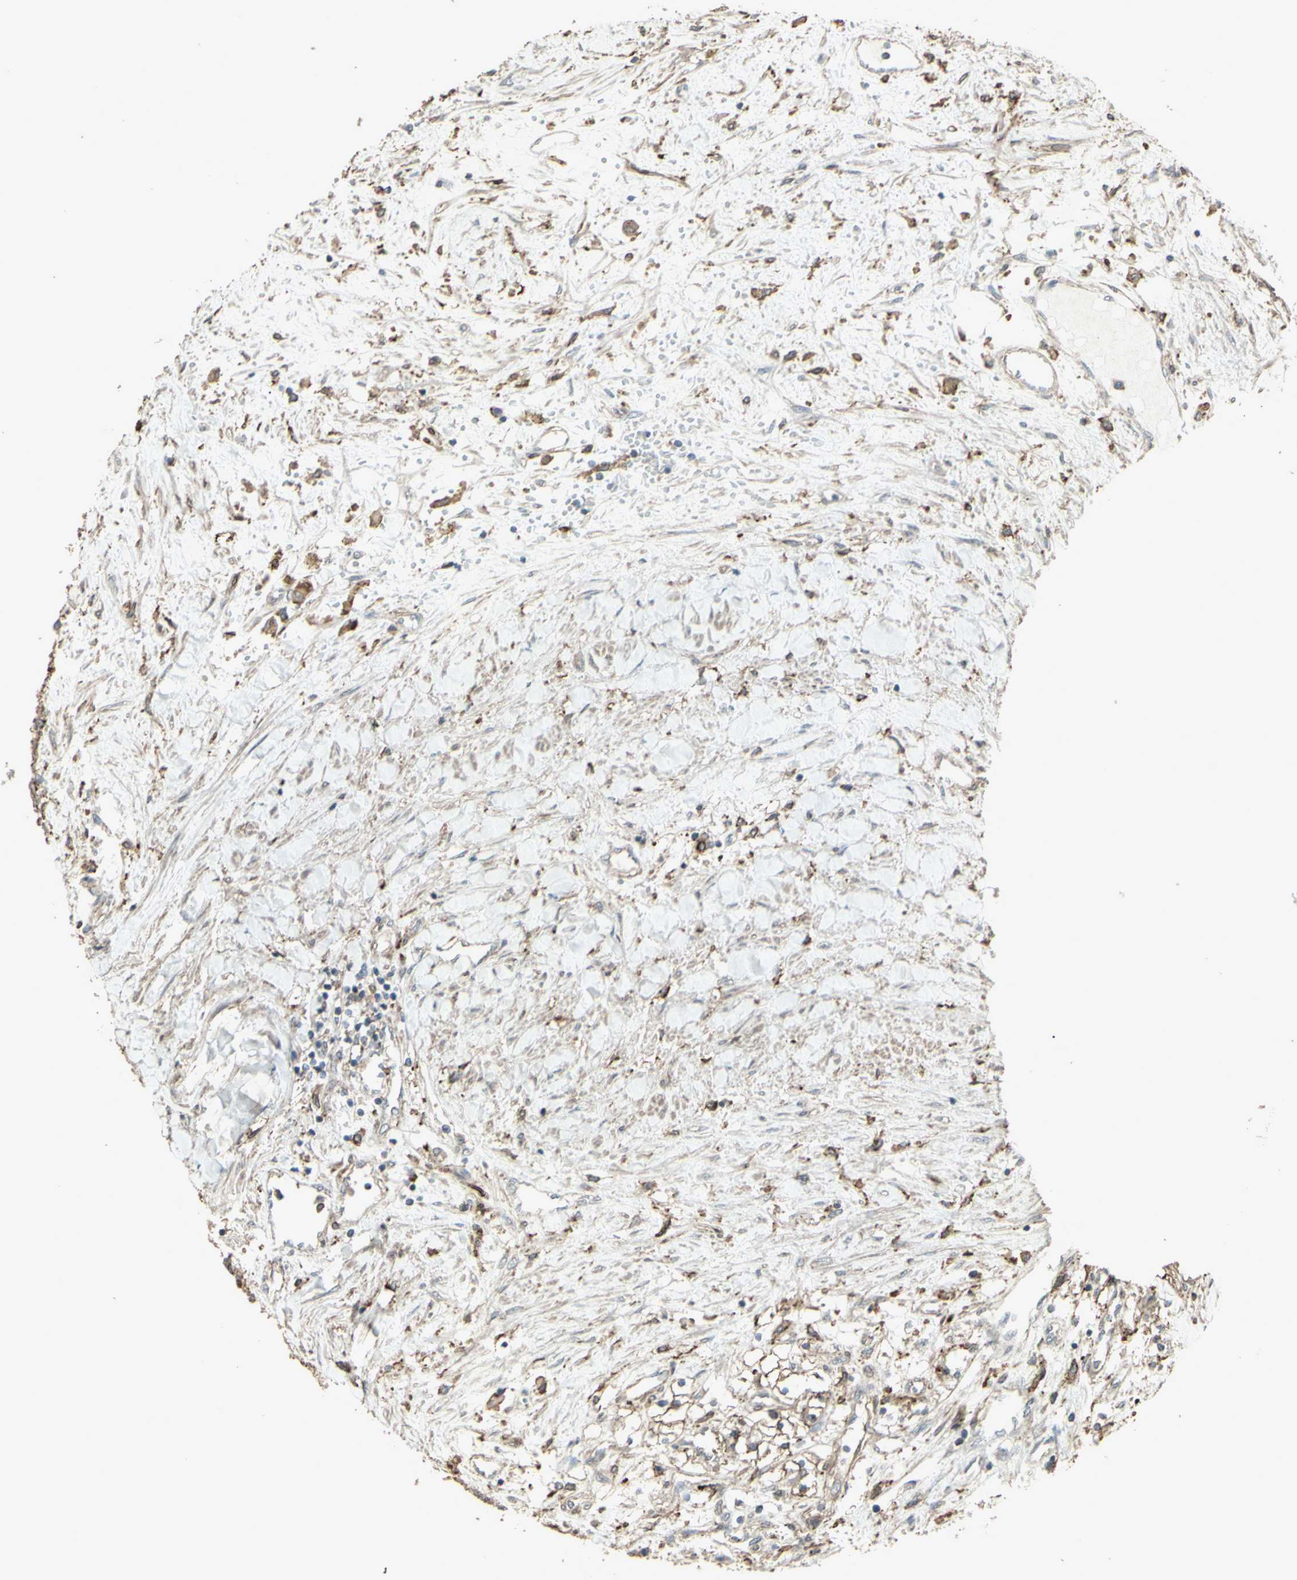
{"staining": {"intensity": "moderate", "quantity": ">75%", "location": "cytoplasmic/membranous"}, "tissue": "renal cancer", "cell_type": "Tumor cells", "image_type": "cancer", "snomed": [{"axis": "morphology", "description": "Adenocarcinoma, NOS"}, {"axis": "topography", "description": "Kidney"}], "caption": "This histopathology image demonstrates renal cancer (adenocarcinoma) stained with immunohistochemistry (IHC) to label a protein in brown. The cytoplasmic/membranous of tumor cells show moderate positivity for the protein. Nuclei are counter-stained blue.", "gene": "SMO", "patient": {"sex": "male", "age": 68}}